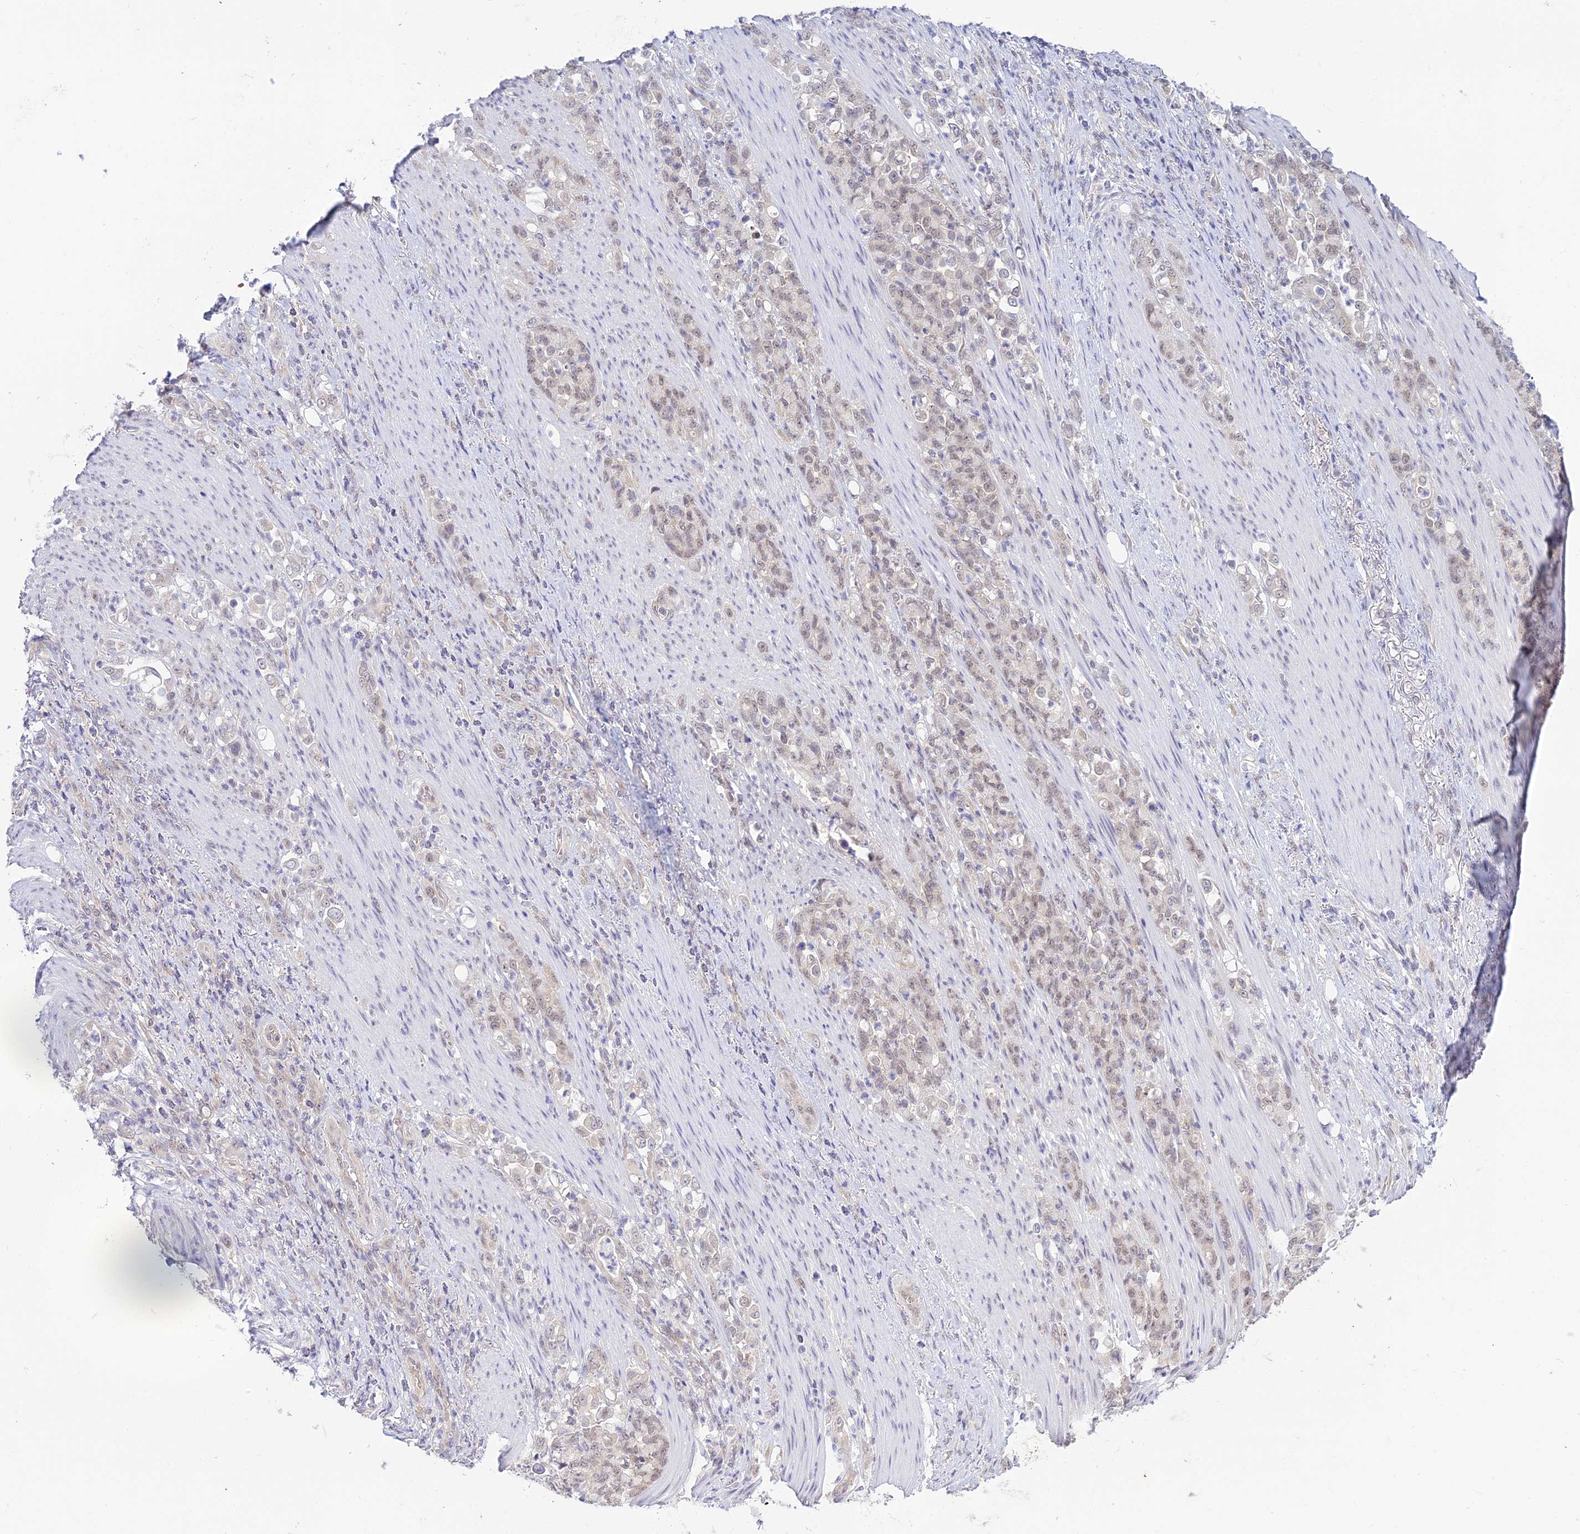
{"staining": {"intensity": "weak", "quantity": "<25%", "location": "nuclear"}, "tissue": "stomach cancer", "cell_type": "Tumor cells", "image_type": "cancer", "snomed": [{"axis": "morphology", "description": "Normal tissue, NOS"}, {"axis": "morphology", "description": "Adenocarcinoma, NOS"}, {"axis": "topography", "description": "Stomach"}], "caption": "High power microscopy image of an IHC histopathology image of stomach cancer (adenocarcinoma), revealing no significant staining in tumor cells.", "gene": "SKIC8", "patient": {"sex": "female", "age": 79}}